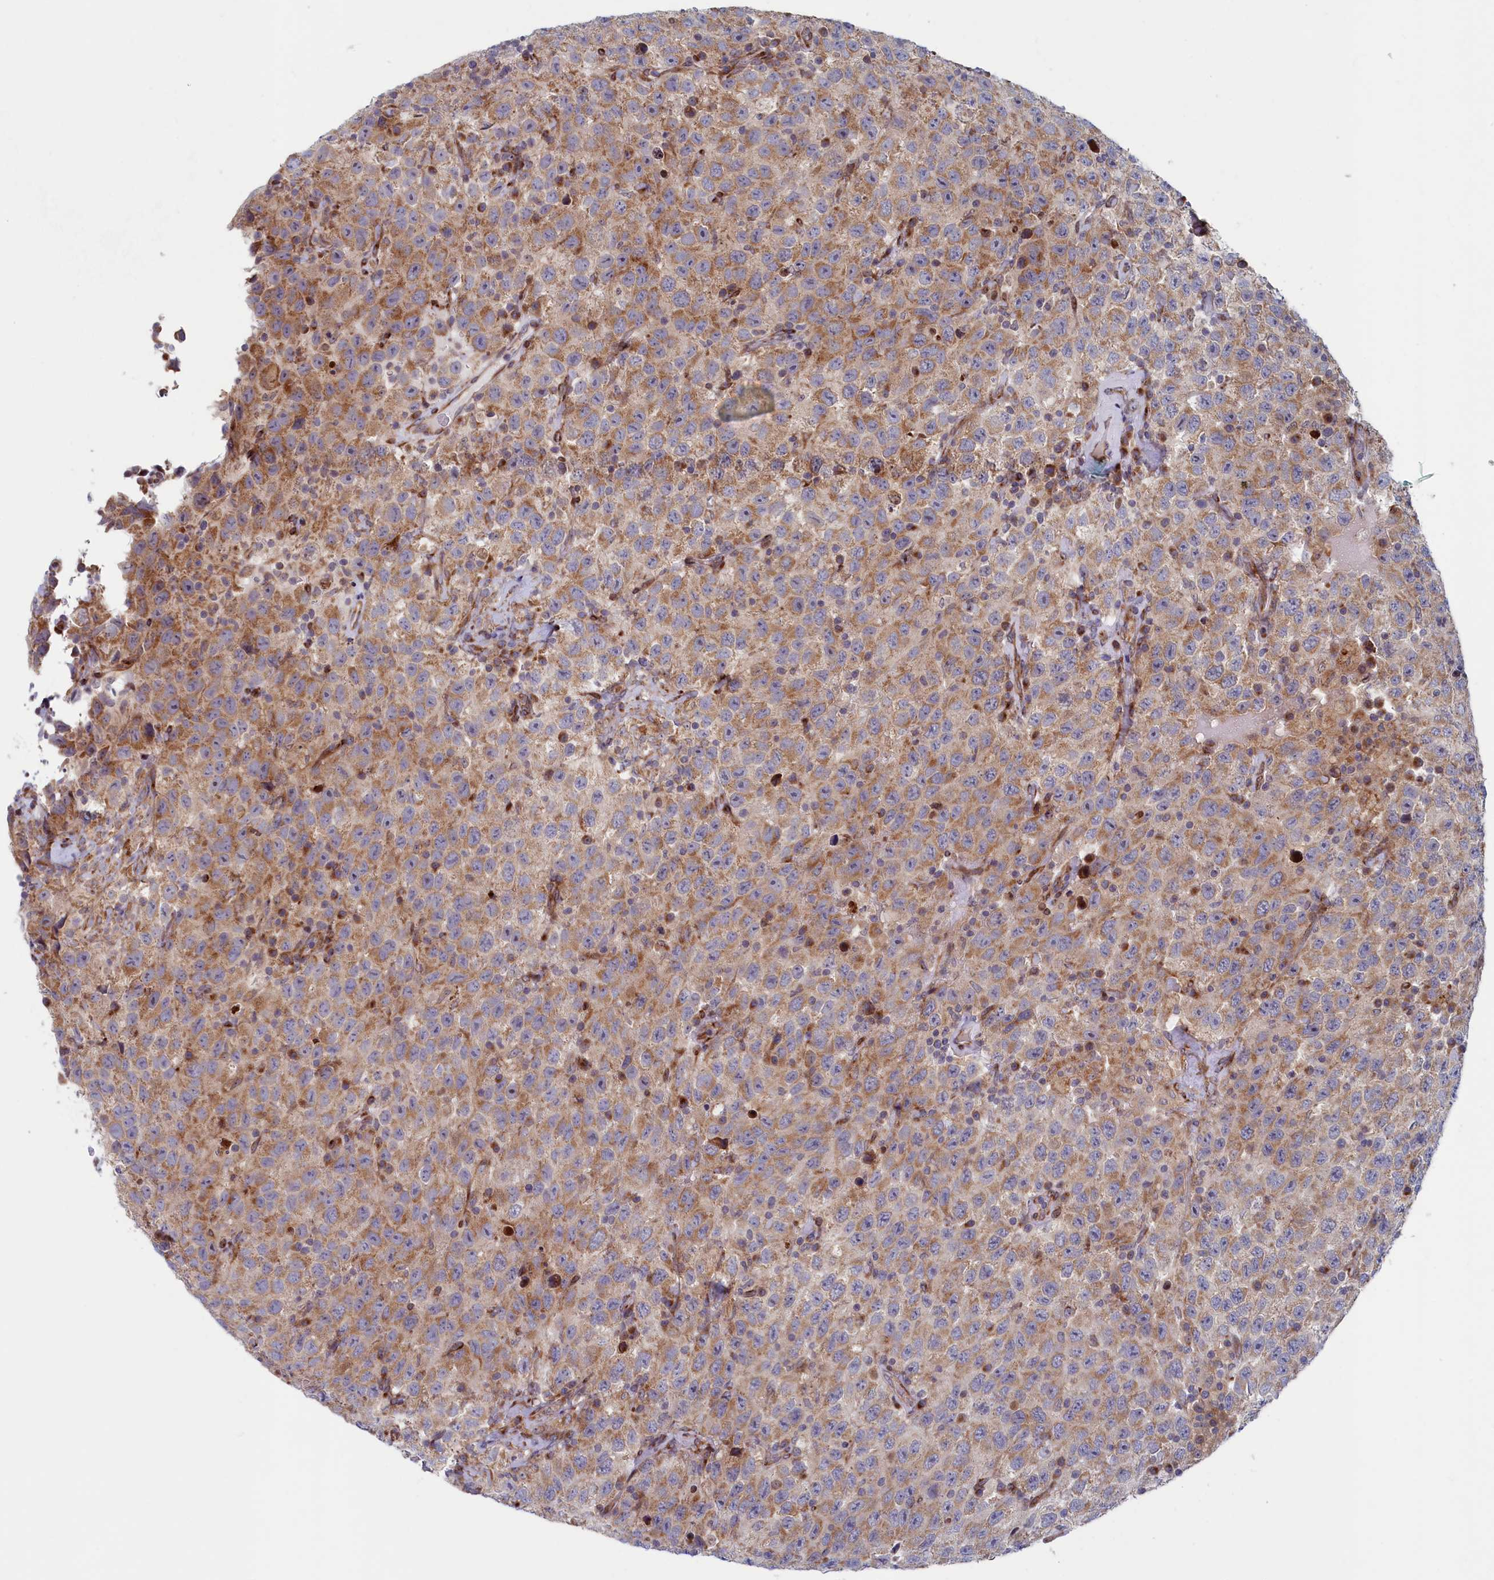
{"staining": {"intensity": "moderate", "quantity": ">75%", "location": "cytoplasmic/membranous"}, "tissue": "testis cancer", "cell_type": "Tumor cells", "image_type": "cancer", "snomed": [{"axis": "morphology", "description": "Seminoma, NOS"}, {"axis": "topography", "description": "Testis"}], "caption": "Immunohistochemical staining of seminoma (testis) demonstrates moderate cytoplasmic/membranous protein expression in approximately >75% of tumor cells. (DAB = brown stain, brightfield microscopy at high magnification).", "gene": "MTFMT", "patient": {"sex": "male", "age": 41}}